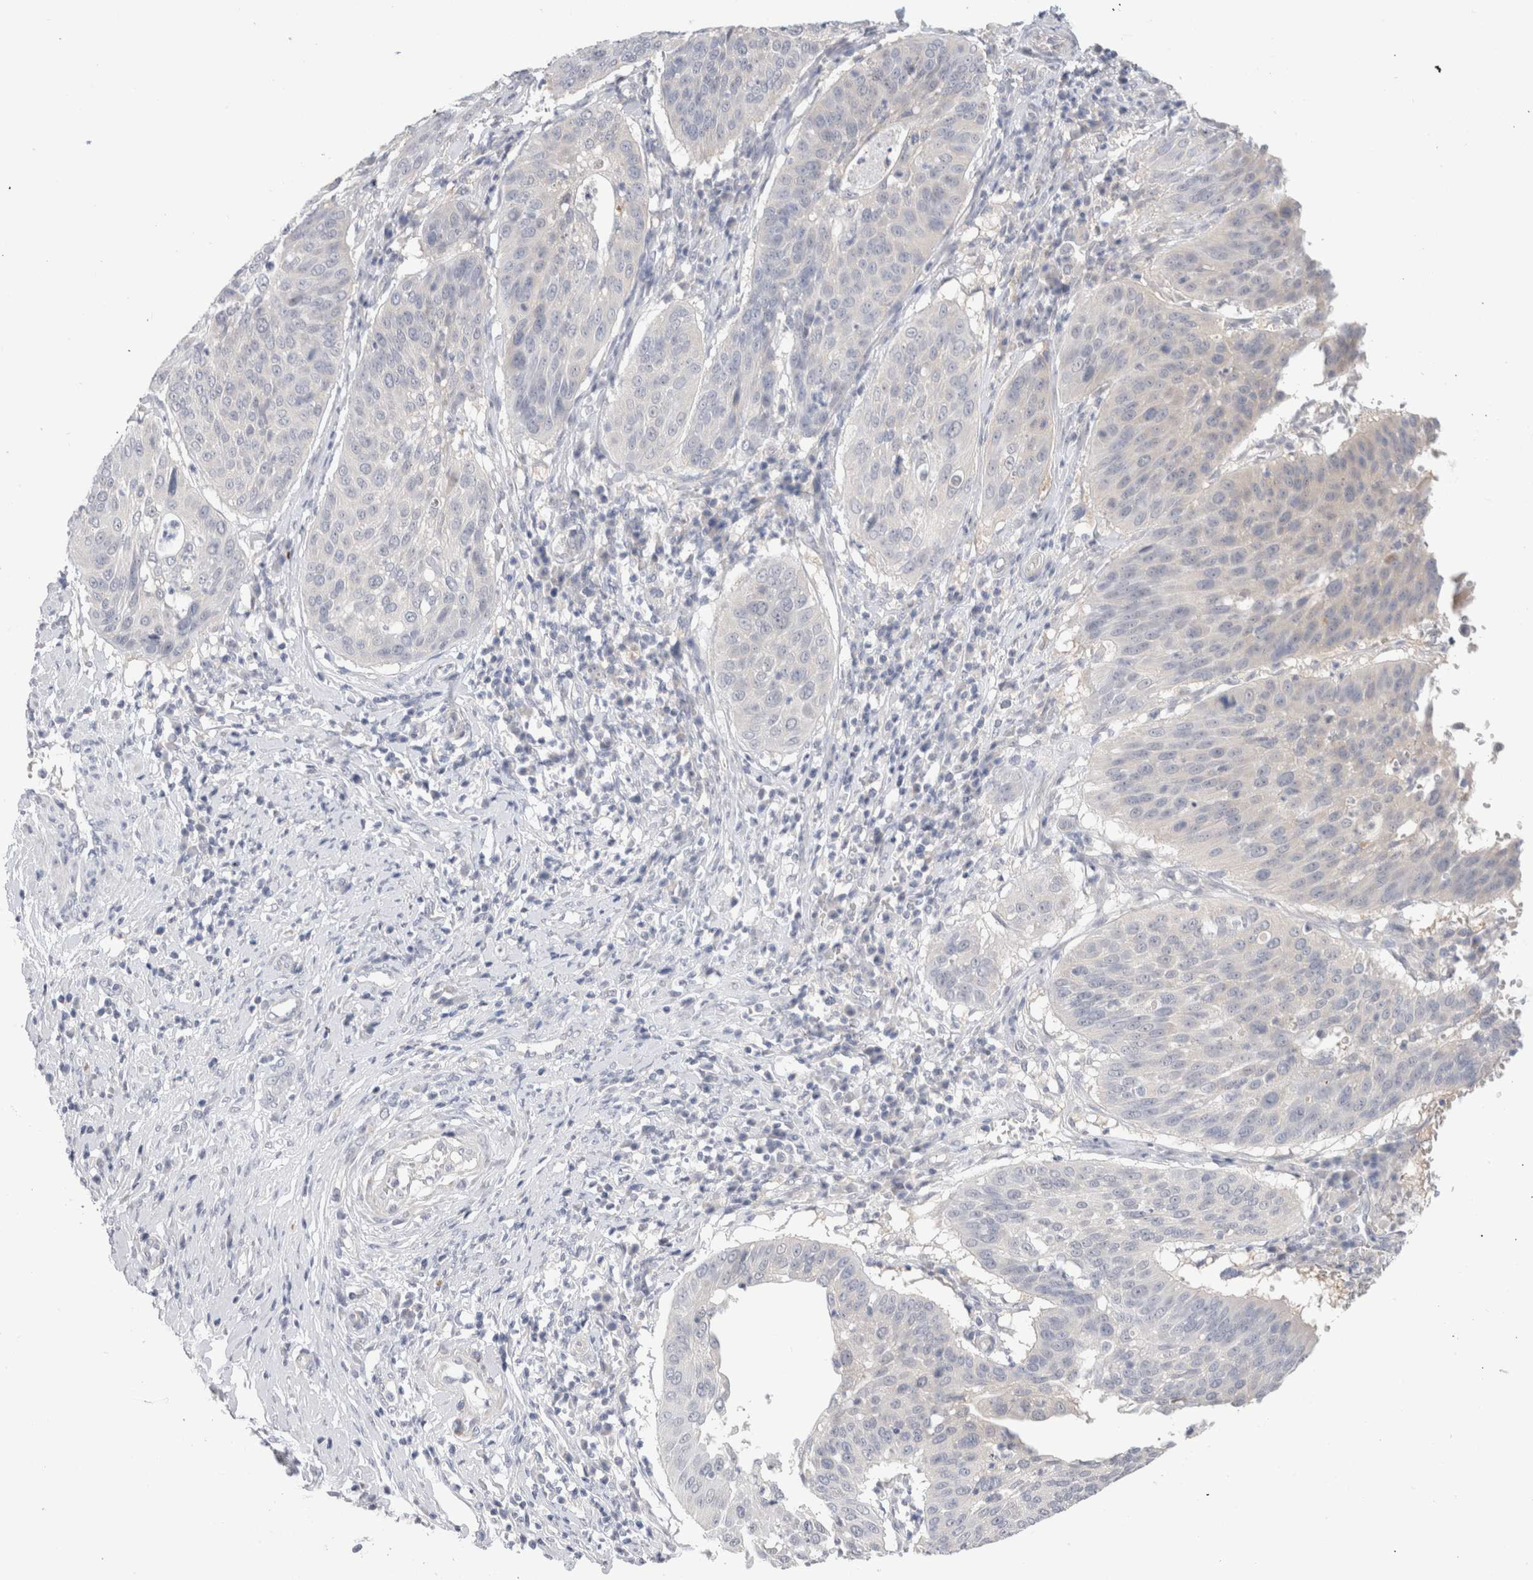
{"staining": {"intensity": "negative", "quantity": "none", "location": "none"}, "tissue": "cervical cancer", "cell_type": "Tumor cells", "image_type": "cancer", "snomed": [{"axis": "morphology", "description": "Normal tissue, NOS"}, {"axis": "morphology", "description": "Squamous cell carcinoma, NOS"}, {"axis": "topography", "description": "Cervix"}], "caption": "Tumor cells show no significant staining in cervical cancer (squamous cell carcinoma).", "gene": "NDOR1", "patient": {"sex": "female", "age": 39}}